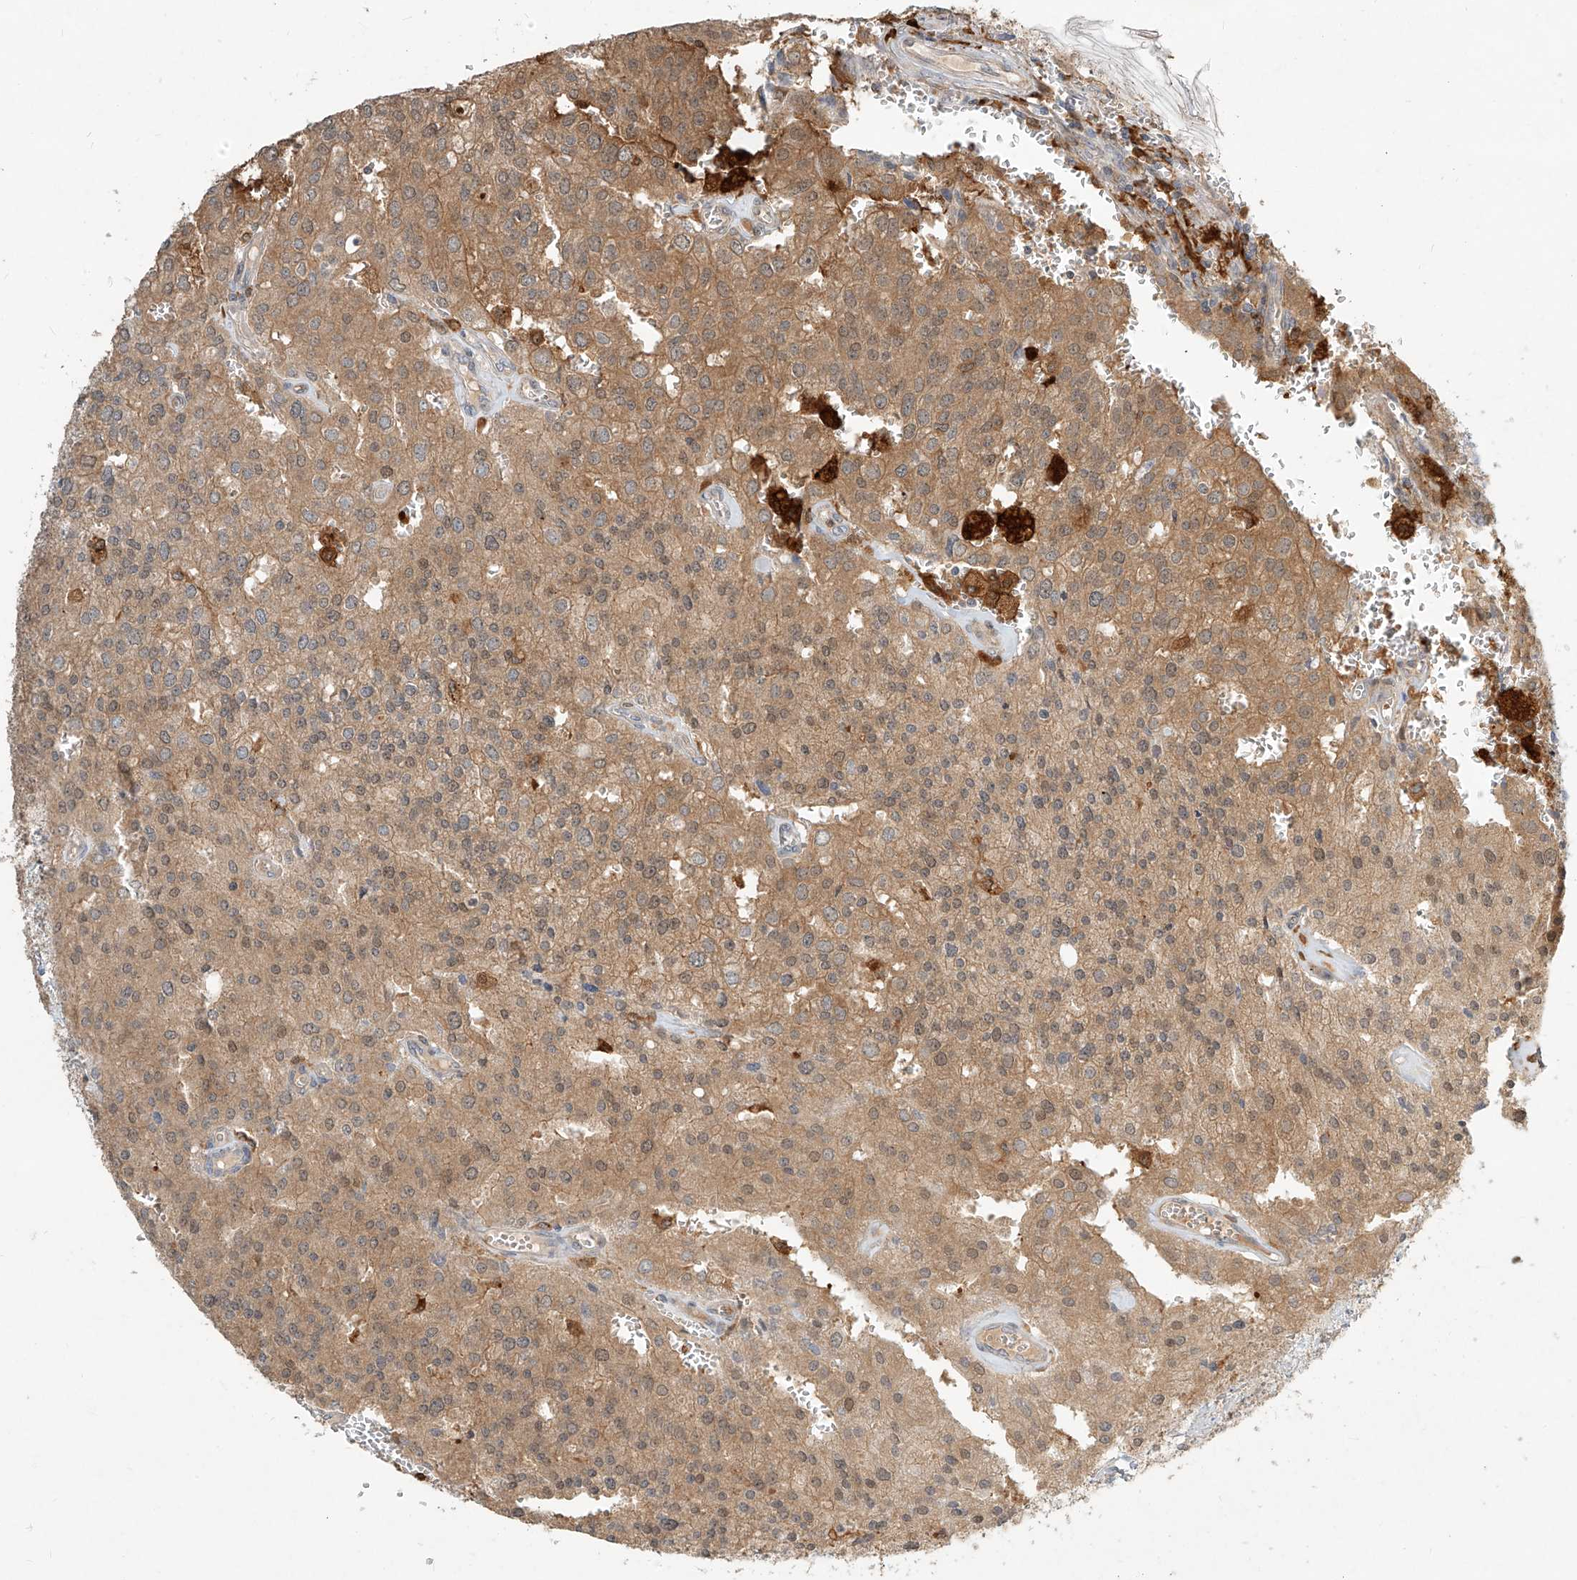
{"staining": {"intensity": "moderate", "quantity": ">75%", "location": "cytoplasmic/membranous"}, "tissue": "prostate cancer", "cell_type": "Tumor cells", "image_type": "cancer", "snomed": [{"axis": "morphology", "description": "Adenocarcinoma, High grade"}, {"axis": "topography", "description": "Prostate"}], "caption": "Immunohistochemistry (DAB) staining of prostate cancer (adenocarcinoma (high-grade)) demonstrates moderate cytoplasmic/membranous protein staining in approximately >75% of tumor cells. (DAB (3,3'-diaminobenzidine) IHC with brightfield microscopy, high magnification).", "gene": "PGD", "patient": {"sex": "male", "age": 68}}